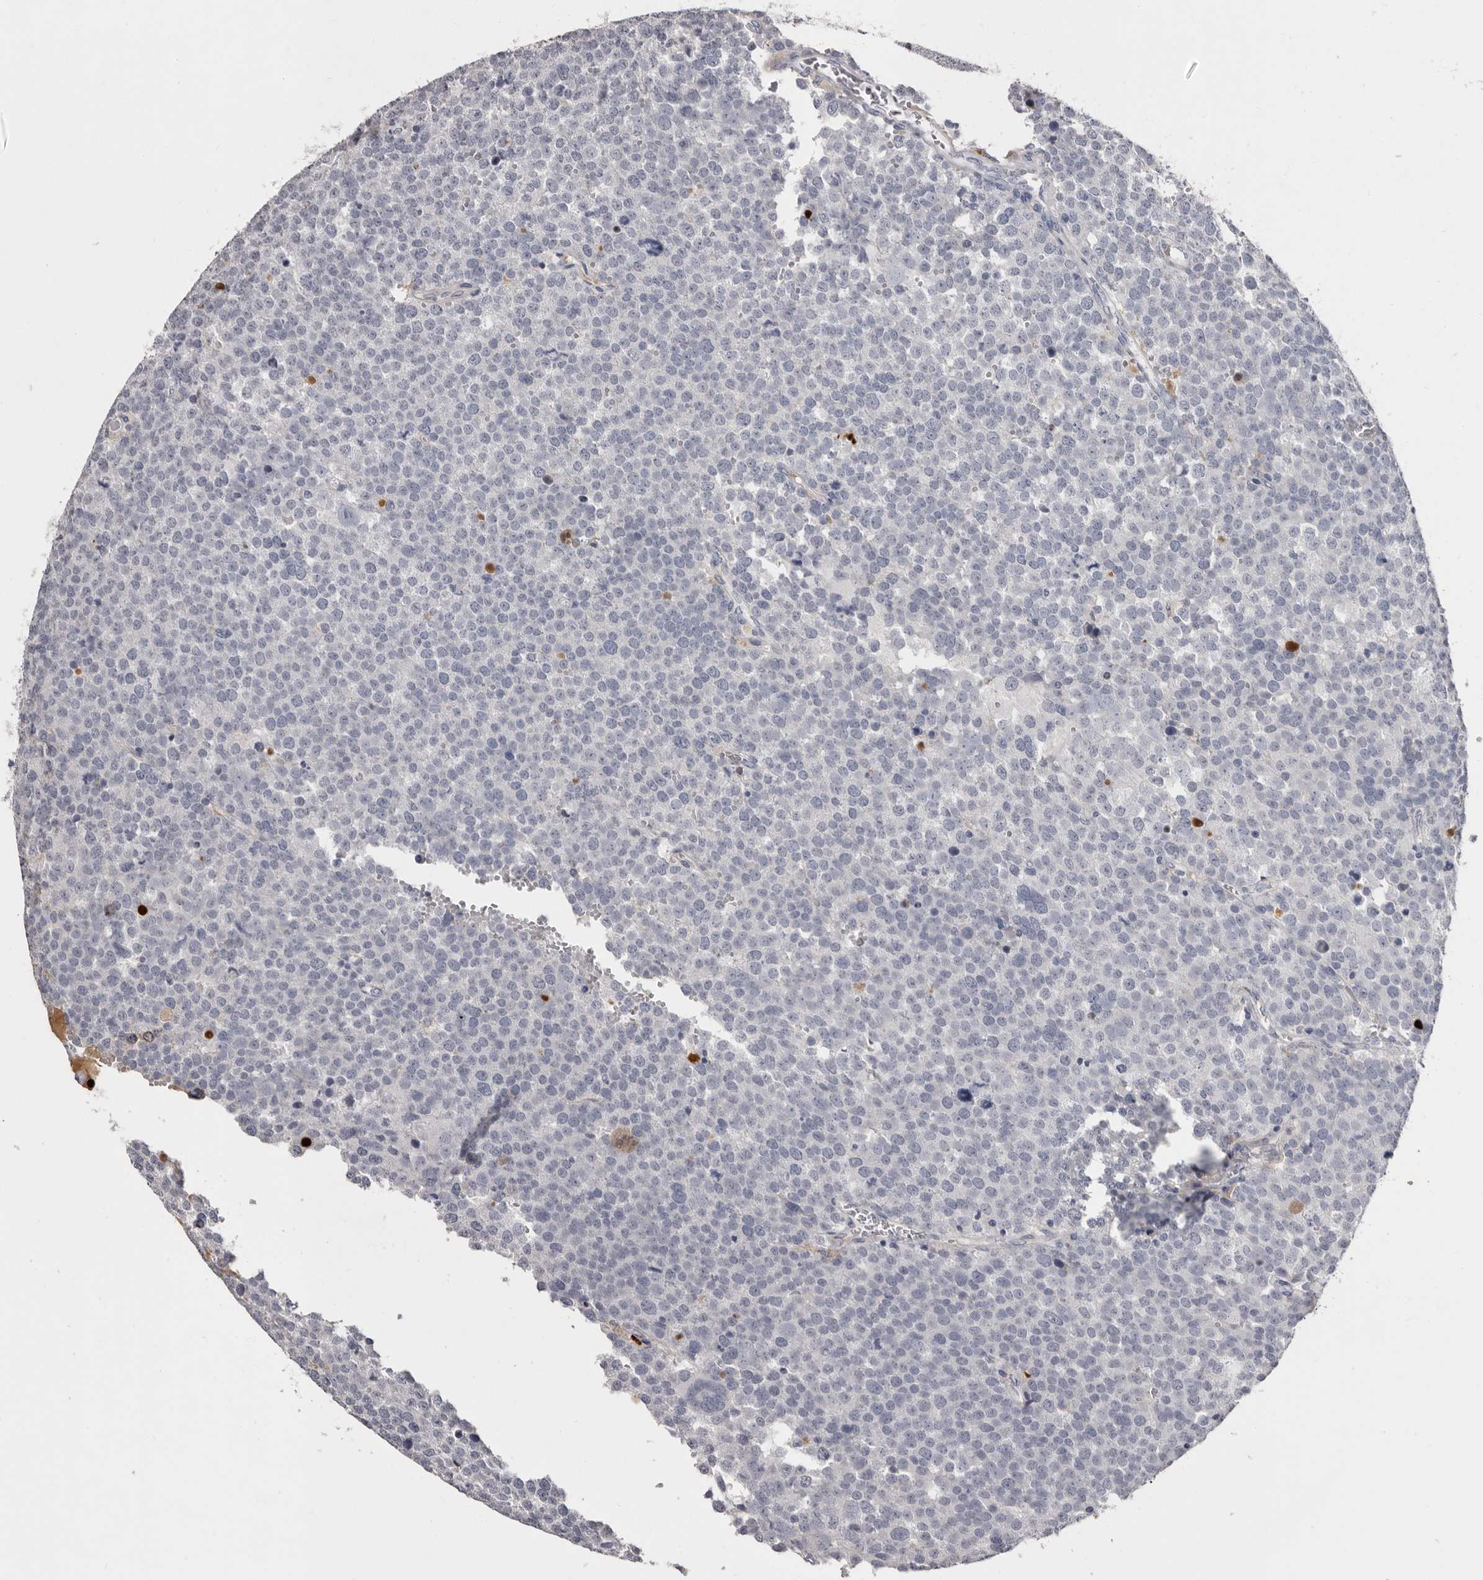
{"staining": {"intensity": "negative", "quantity": "none", "location": "none"}, "tissue": "testis cancer", "cell_type": "Tumor cells", "image_type": "cancer", "snomed": [{"axis": "morphology", "description": "Seminoma, NOS"}, {"axis": "topography", "description": "Testis"}], "caption": "Seminoma (testis) was stained to show a protein in brown. There is no significant positivity in tumor cells.", "gene": "KLHL38", "patient": {"sex": "male", "age": 71}}